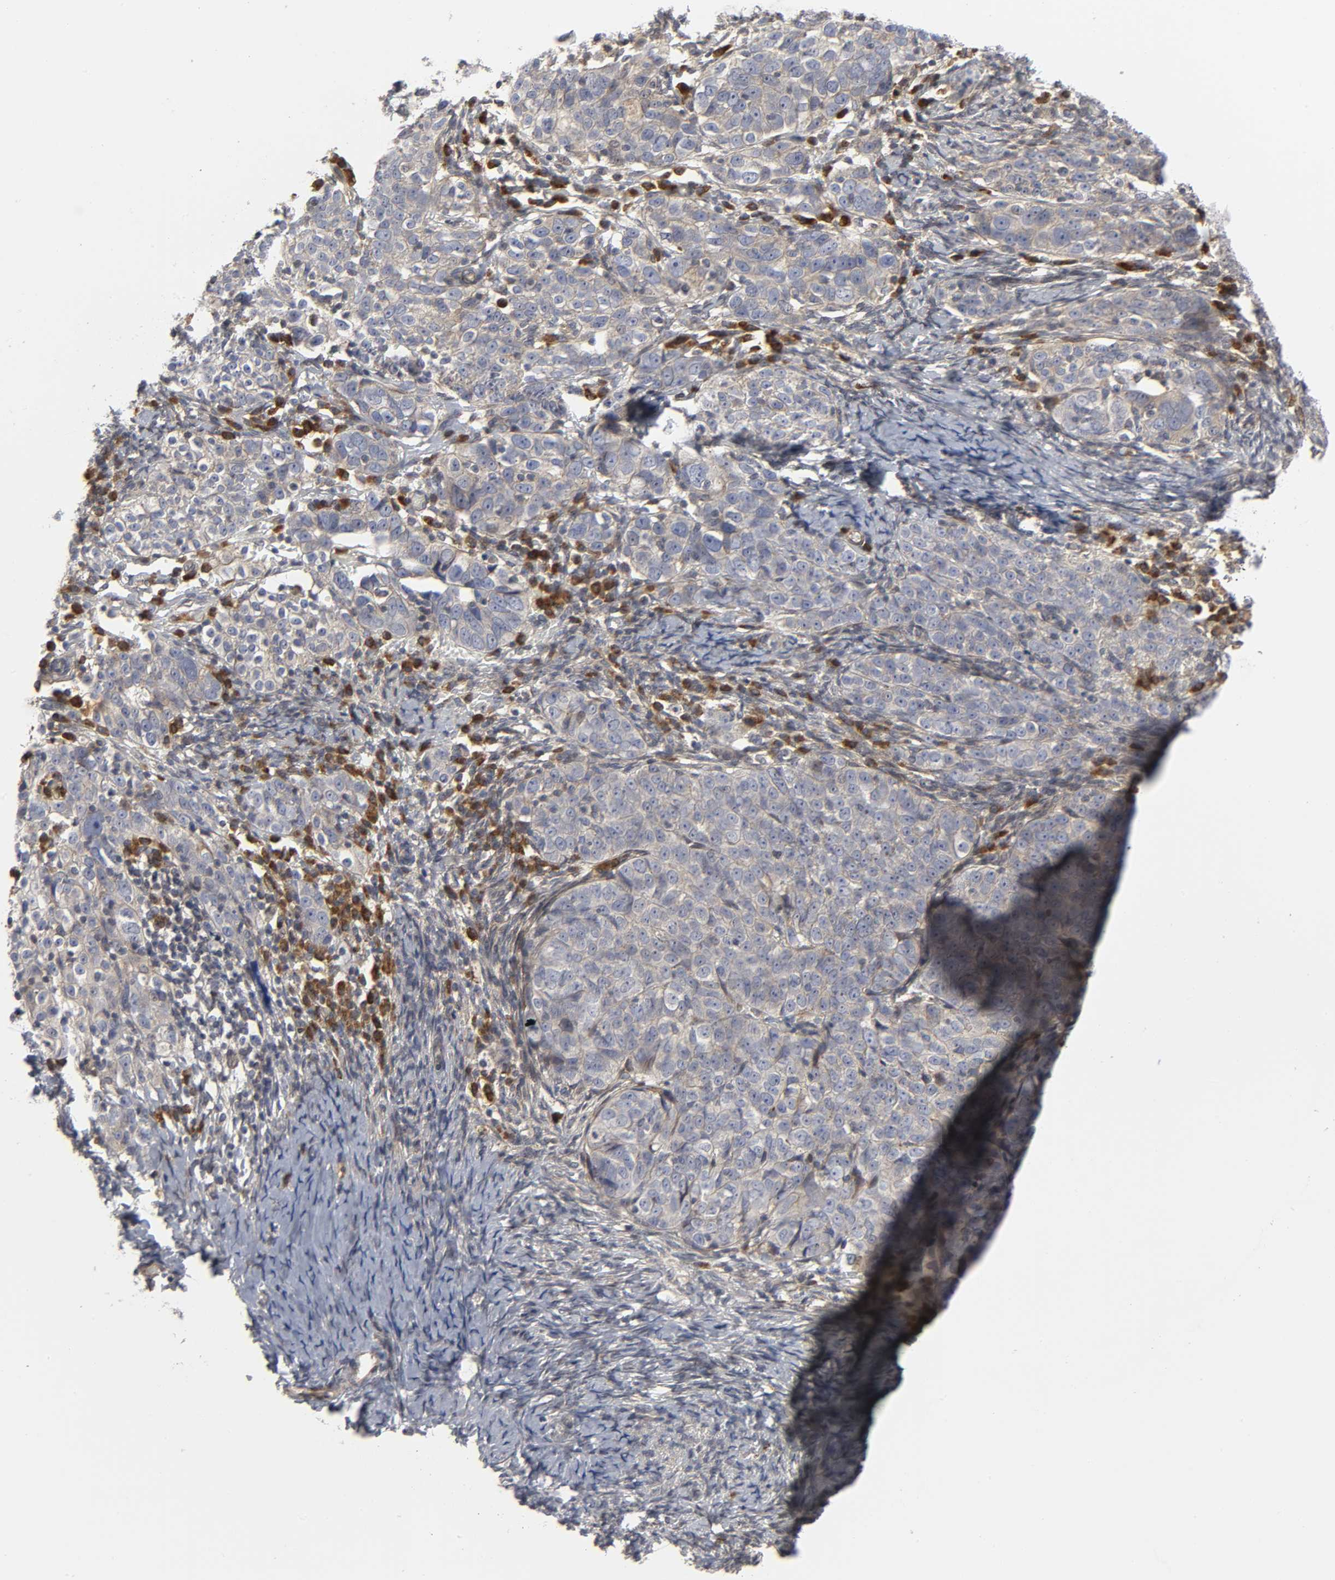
{"staining": {"intensity": "weak", "quantity": "<25%", "location": "cytoplasmic/membranous"}, "tissue": "ovarian cancer", "cell_type": "Tumor cells", "image_type": "cancer", "snomed": [{"axis": "morphology", "description": "Normal tissue, NOS"}, {"axis": "morphology", "description": "Cystadenocarcinoma, serous, NOS"}, {"axis": "topography", "description": "Ovary"}], "caption": "The image shows no staining of tumor cells in ovarian cancer (serous cystadenocarcinoma).", "gene": "ASB6", "patient": {"sex": "female", "age": 62}}